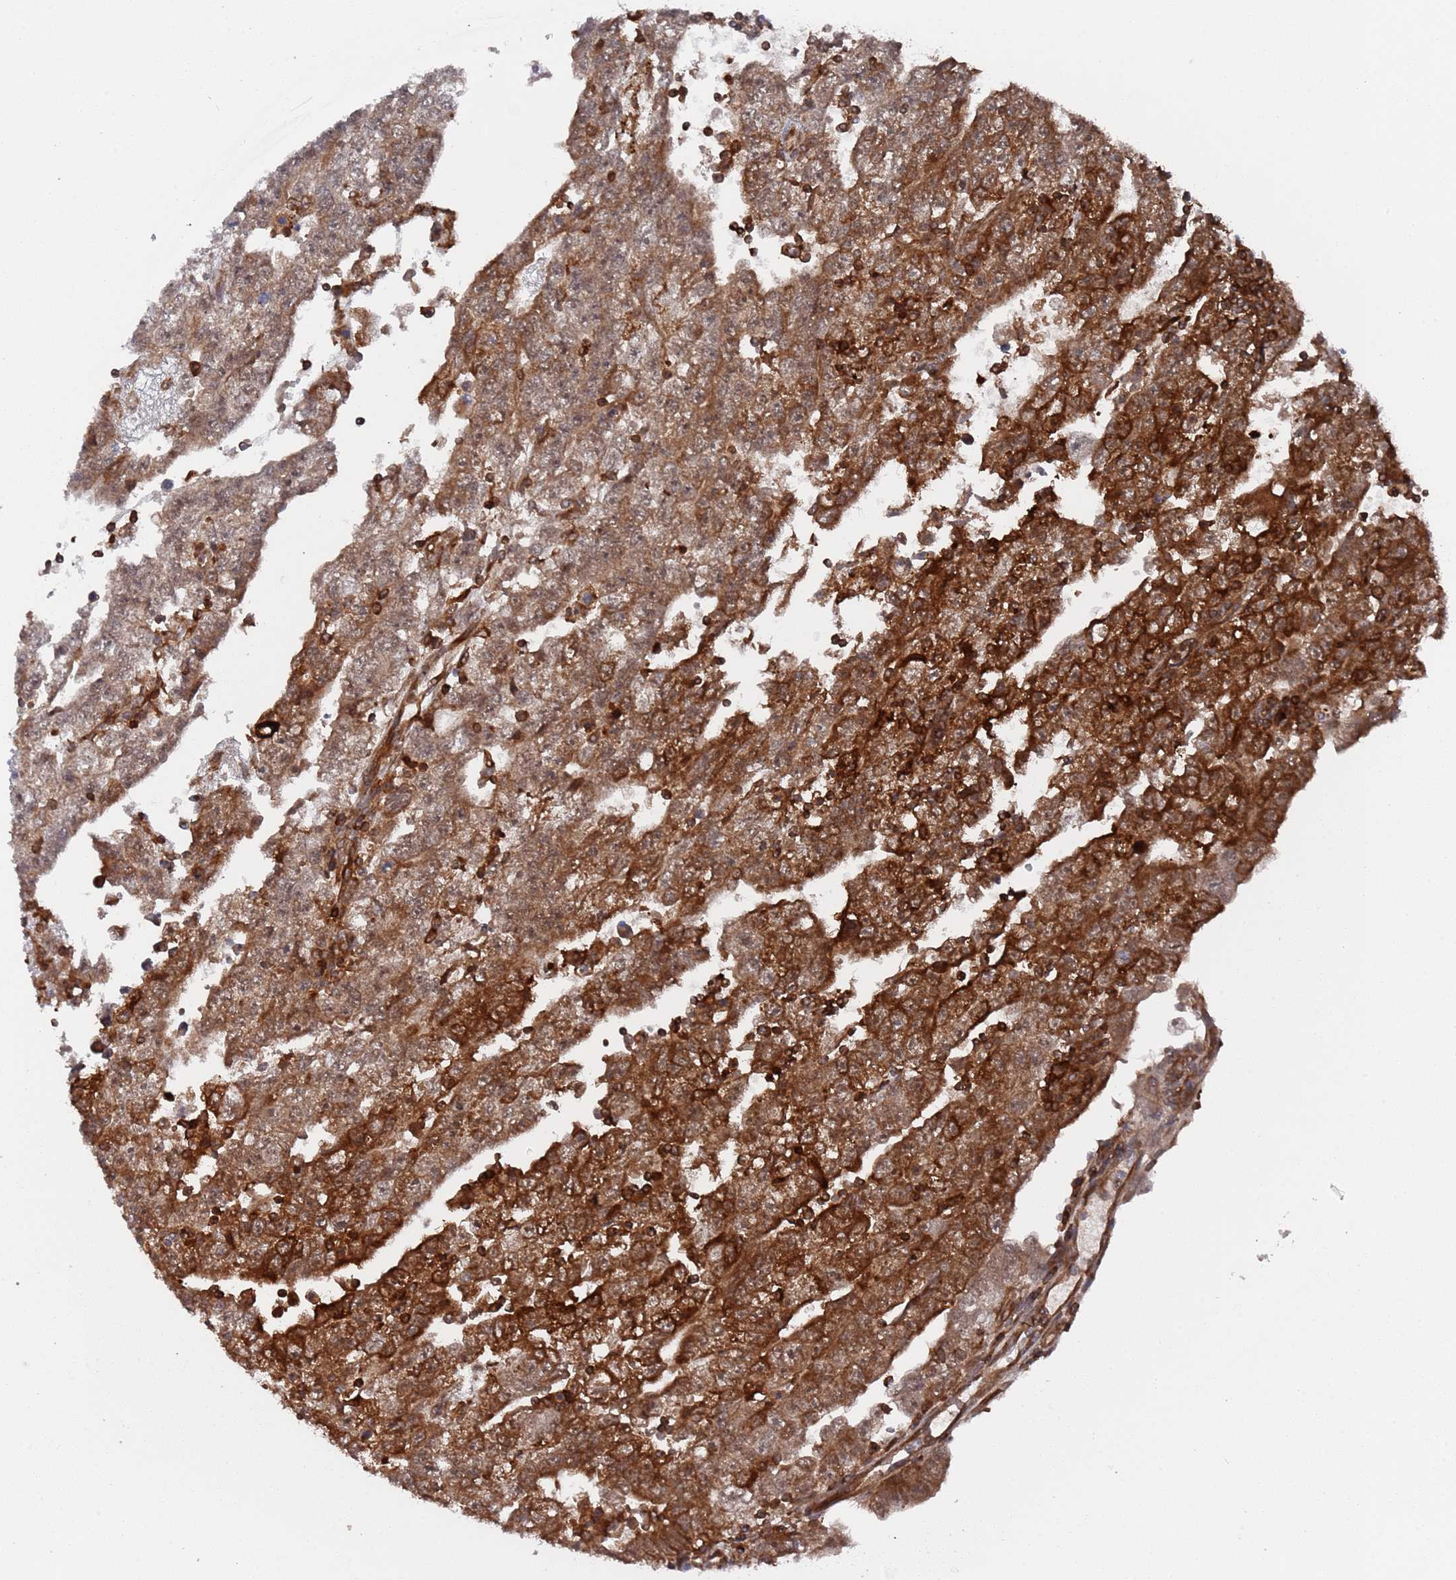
{"staining": {"intensity": "strong", "quantity": ">75%", "location": "cytoplasmic/membranous"}, "tissue": "testis cancer", "cell_type": "Tumor cells", "image_type": "cancer", "snomed": [{"axis": "morphology", "description": "Carcinoma, Embryonal, NOS"}, {"axis": "topography", "description": "Testis"}], "caption": "Protein staining of embryonal carcinoma (testis) tissue displays strong cytoplasmic/membranous expression in approximately >75% of tumor cells.", "gene": "DDX60", "patient": {"sex": "male", "age": 25}}